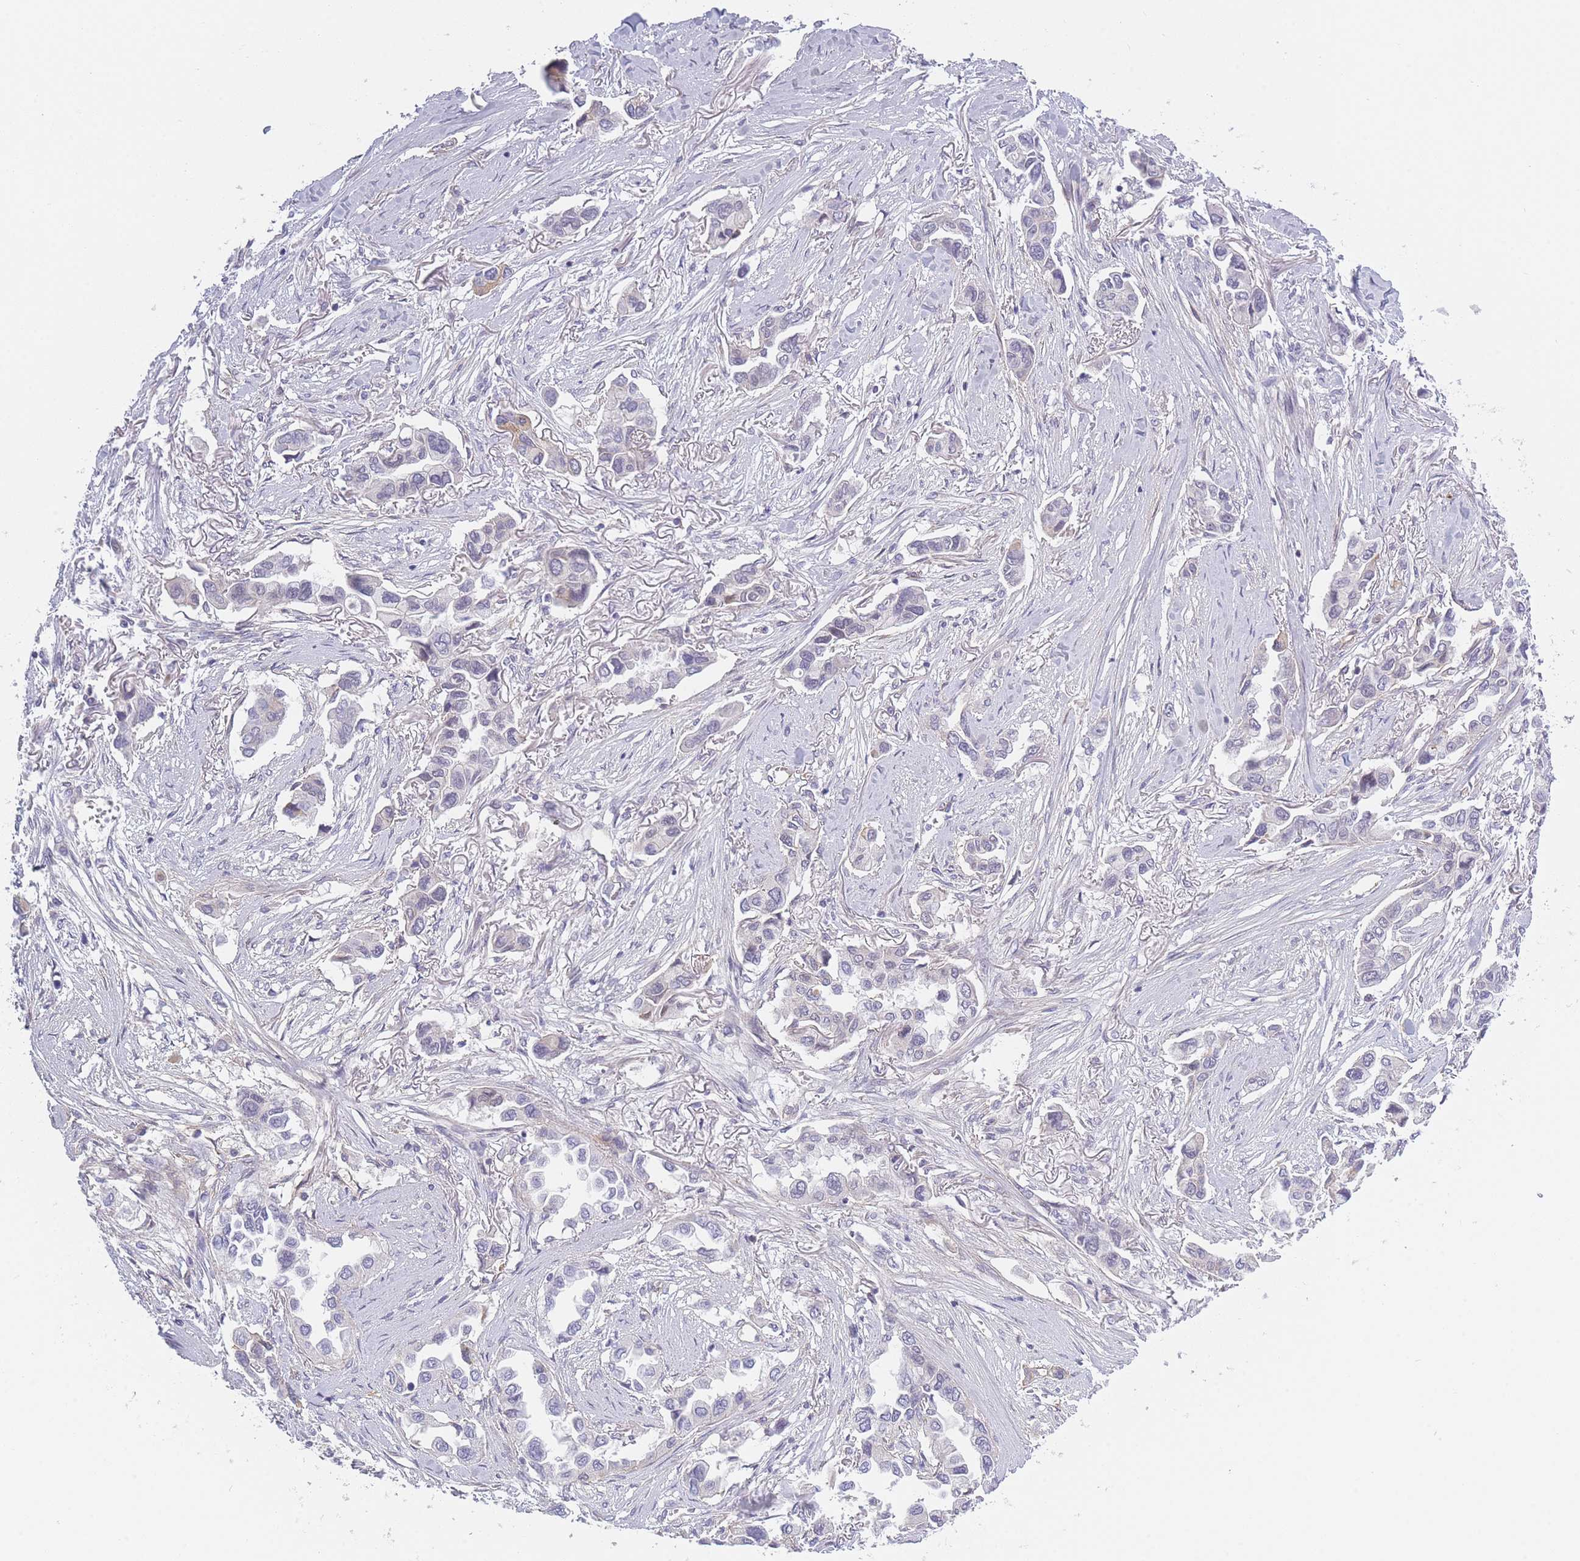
{"staining": {"intensity": "negative", "quantity": "none", "location": "none"}, "tissue": "lung cancer", "cell_type": "Tumor cells", "image_type": "cancer", "snomed": [{"axis": "morphology", "description": "Adenocarcinoma, NOS"}, {"axis": "topography", "description": "Lung"}], "caption": "Immunohistochemical staining of human lung cancer displays no significant positivity in tumor cells. (DAB (3,3'-diaminobenzidine) IHC visualized using brightfield microscopy, high magnification).", "gene": "SLC7A6", "patient": {"sex": "female", "age": 76}}